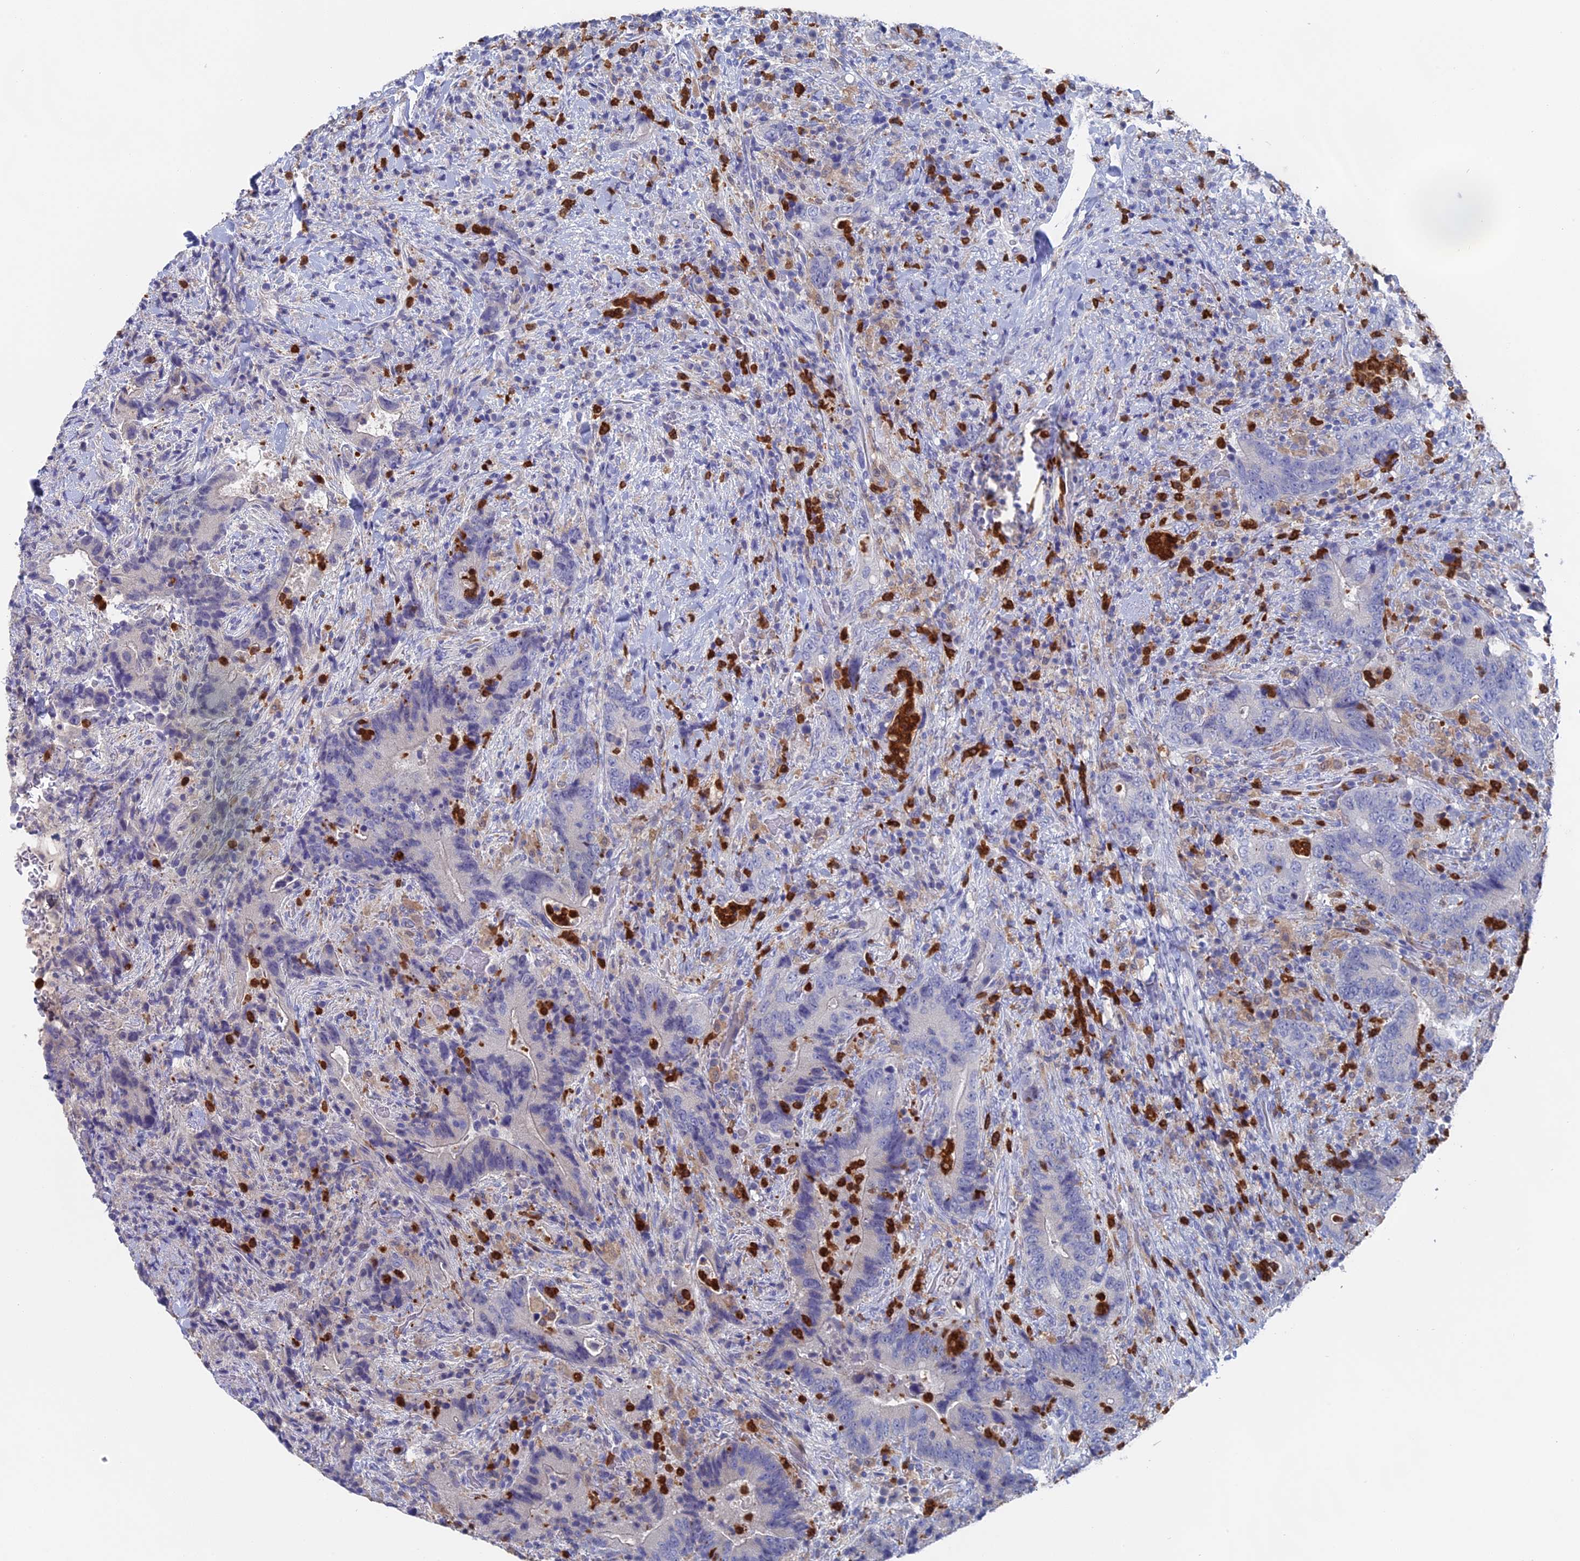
{"staining": {"intensity": "negative", "quantity": "none", "location": "none"}, "tissue": "colorectal cancer", "cell_type": "Tumor cells", "image_type": "cancer", "snomed": [{"axis": "morphology", "description": "Adenocarcinoma, NOS"}, {"axis": "topography", "description": "Colon"}], "caption": "An immunohistochemistry (IHC) histopathology image of colorectal adenocarcinoma is shown. There is no staining in tumor cells of colorectal adenocarcinoma.", "gene": "NCF4", "patient": {"sex": "female", "age": 75}}